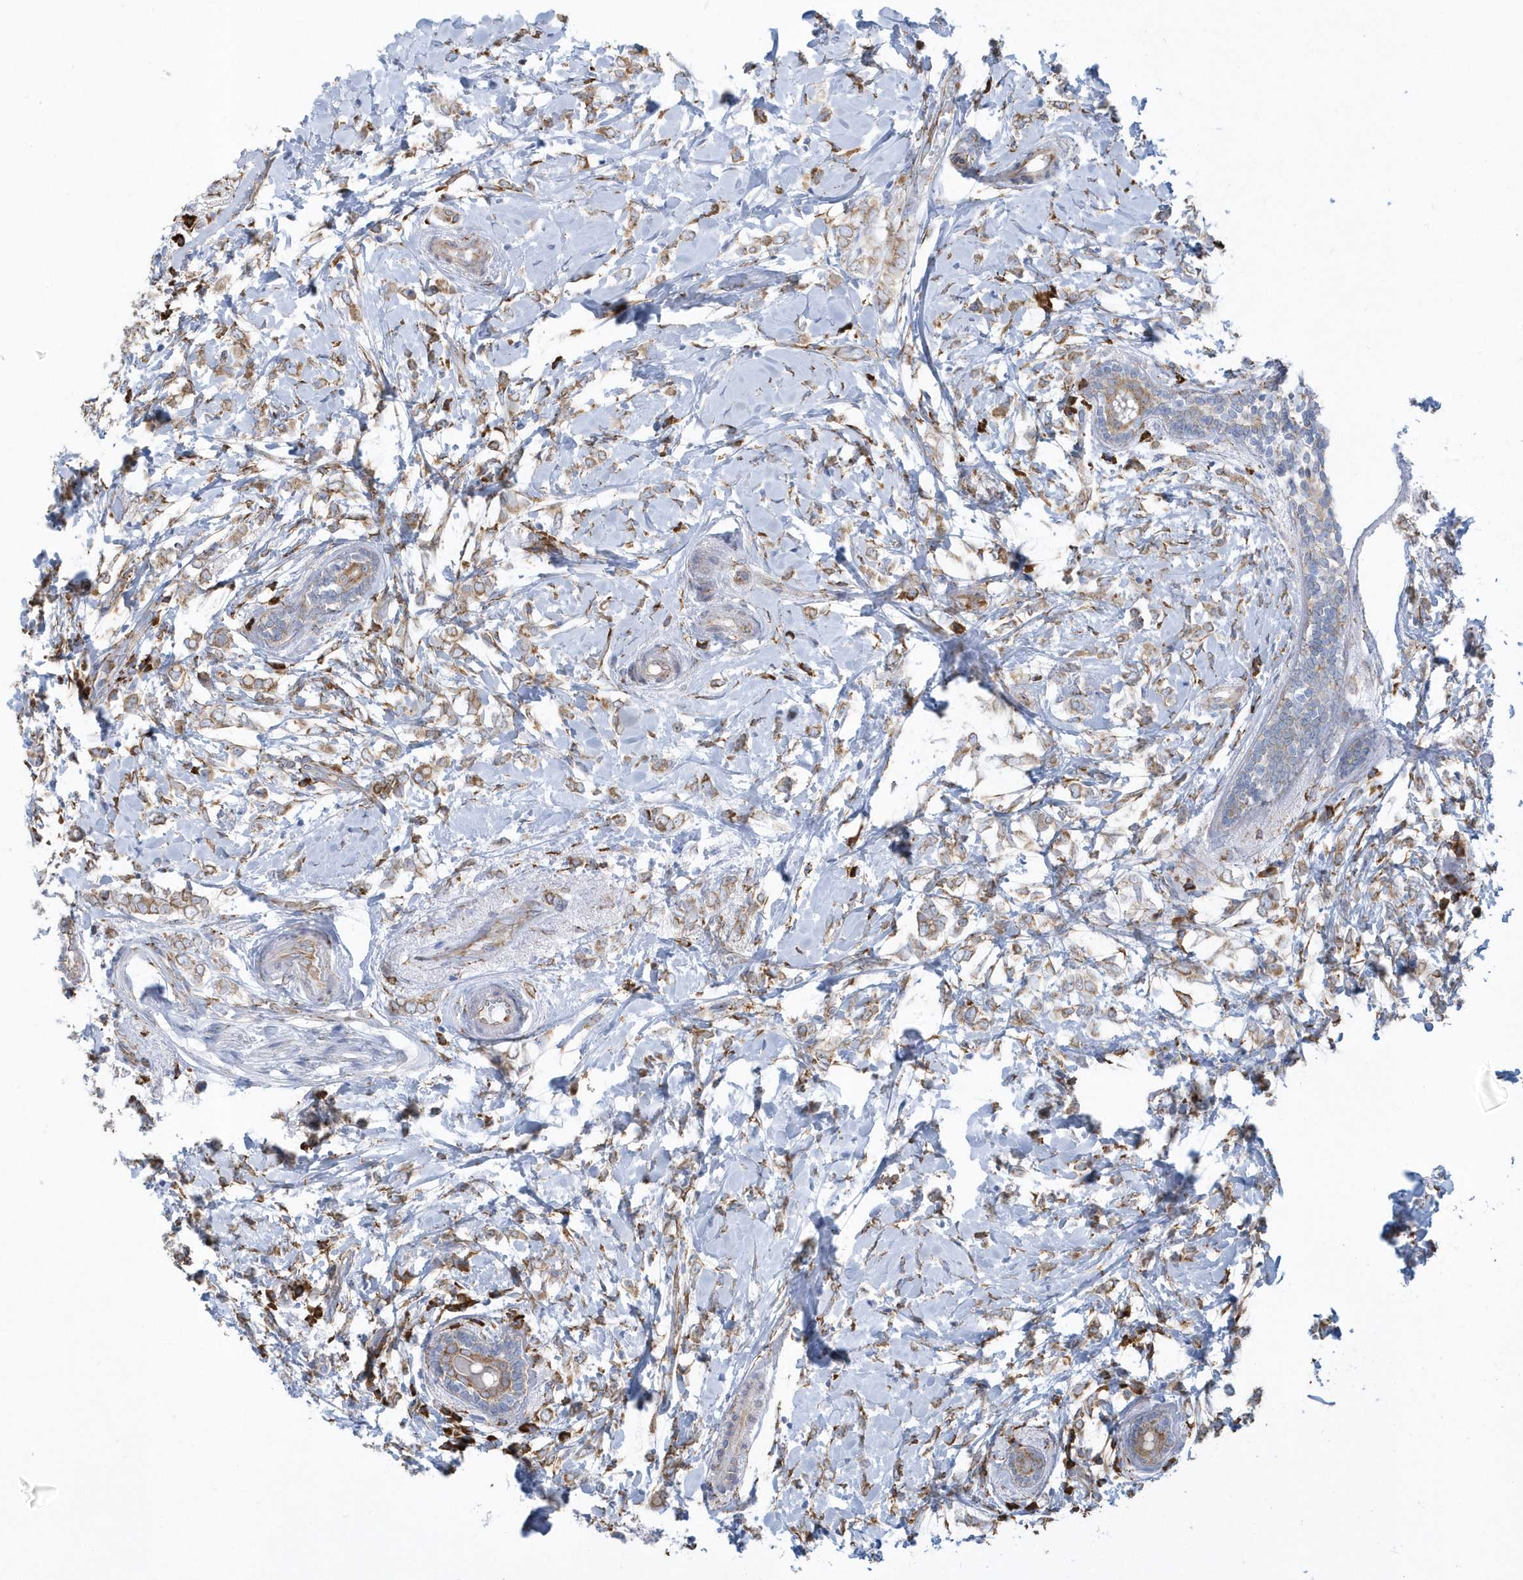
{"staining": {"intensity": "moderate", "quantity": ">75%", "location": "cytoplasmic/membranous"}, "tissue": "breast cancer", "cell_type": "Tumor cells", "image_type": "cancer", "snomed": [{"axis": "morphology", "description": "Normal tissue, NOS"}, {"axis": "morphology", "description": "Lobular carcinoma"}, {"axis": "topography", "description": "Breast"}], "caption": "Breast cancer (lobular carcinoma) stained for a protein reveals moderate cytoplasmic/membranous positivity in tumor cells. (Brightfield microscopy of DAB IHC at high magnification).", "gene": "DCAF1", "patient": {"sex": "female", "age": 47}}